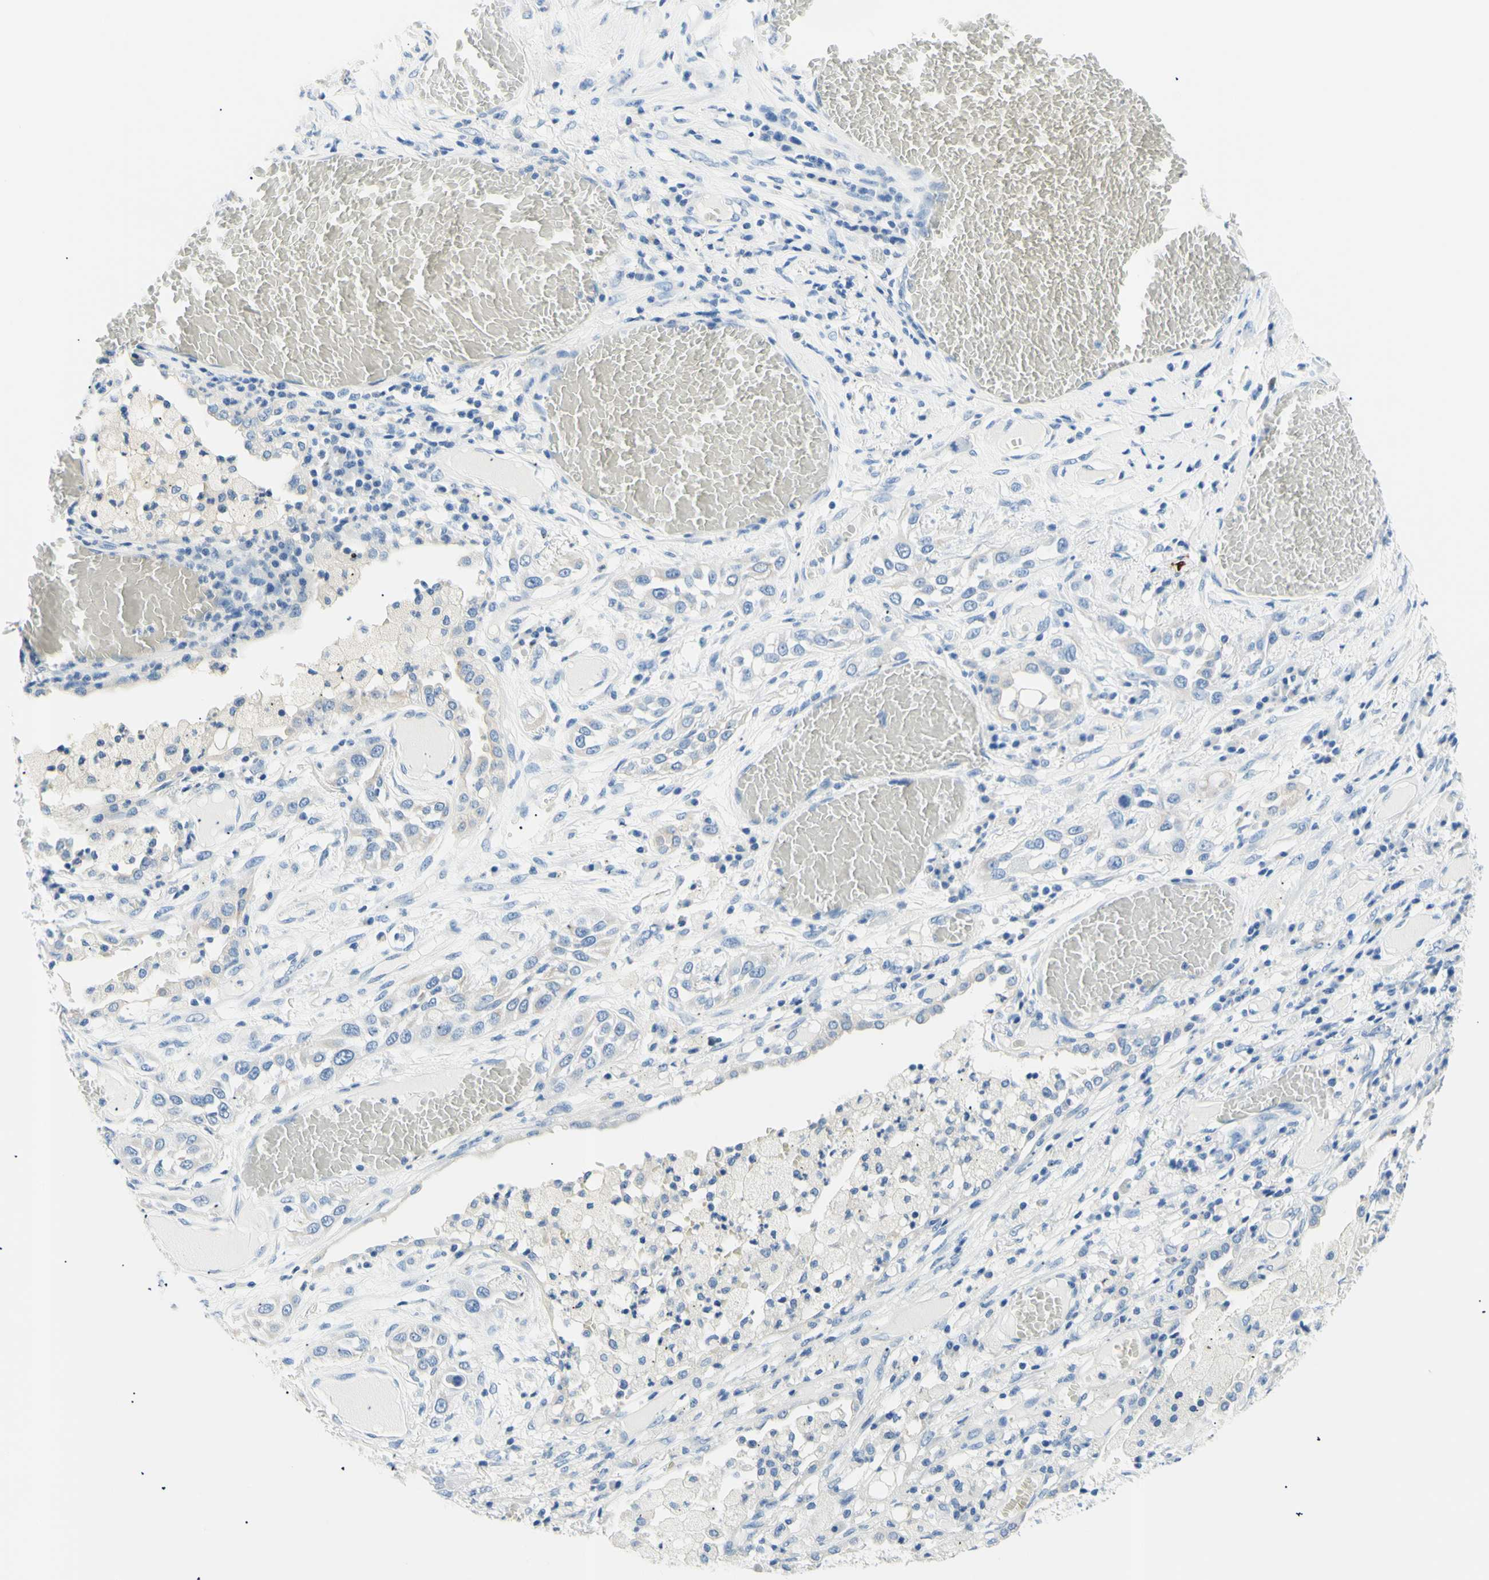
{"staining": {"intensity": "negative", "quantity": "none", "location": "none"}, "tissue": "lung cancer", "cell_type": "Tumor cells", "image_type": "cancer", "snomed": [{"axis": "morphology", "description": "Squamous cell carcinoma, NOS"}, {"axis": "topography", "description": "Lung"}], "caption": "DAB immunohistochemical staining of human lung cancer demonstrates no significant positivity in tumor cells.", "gene": "HPCA", "patient": {"sex": "male", "age": 71}}